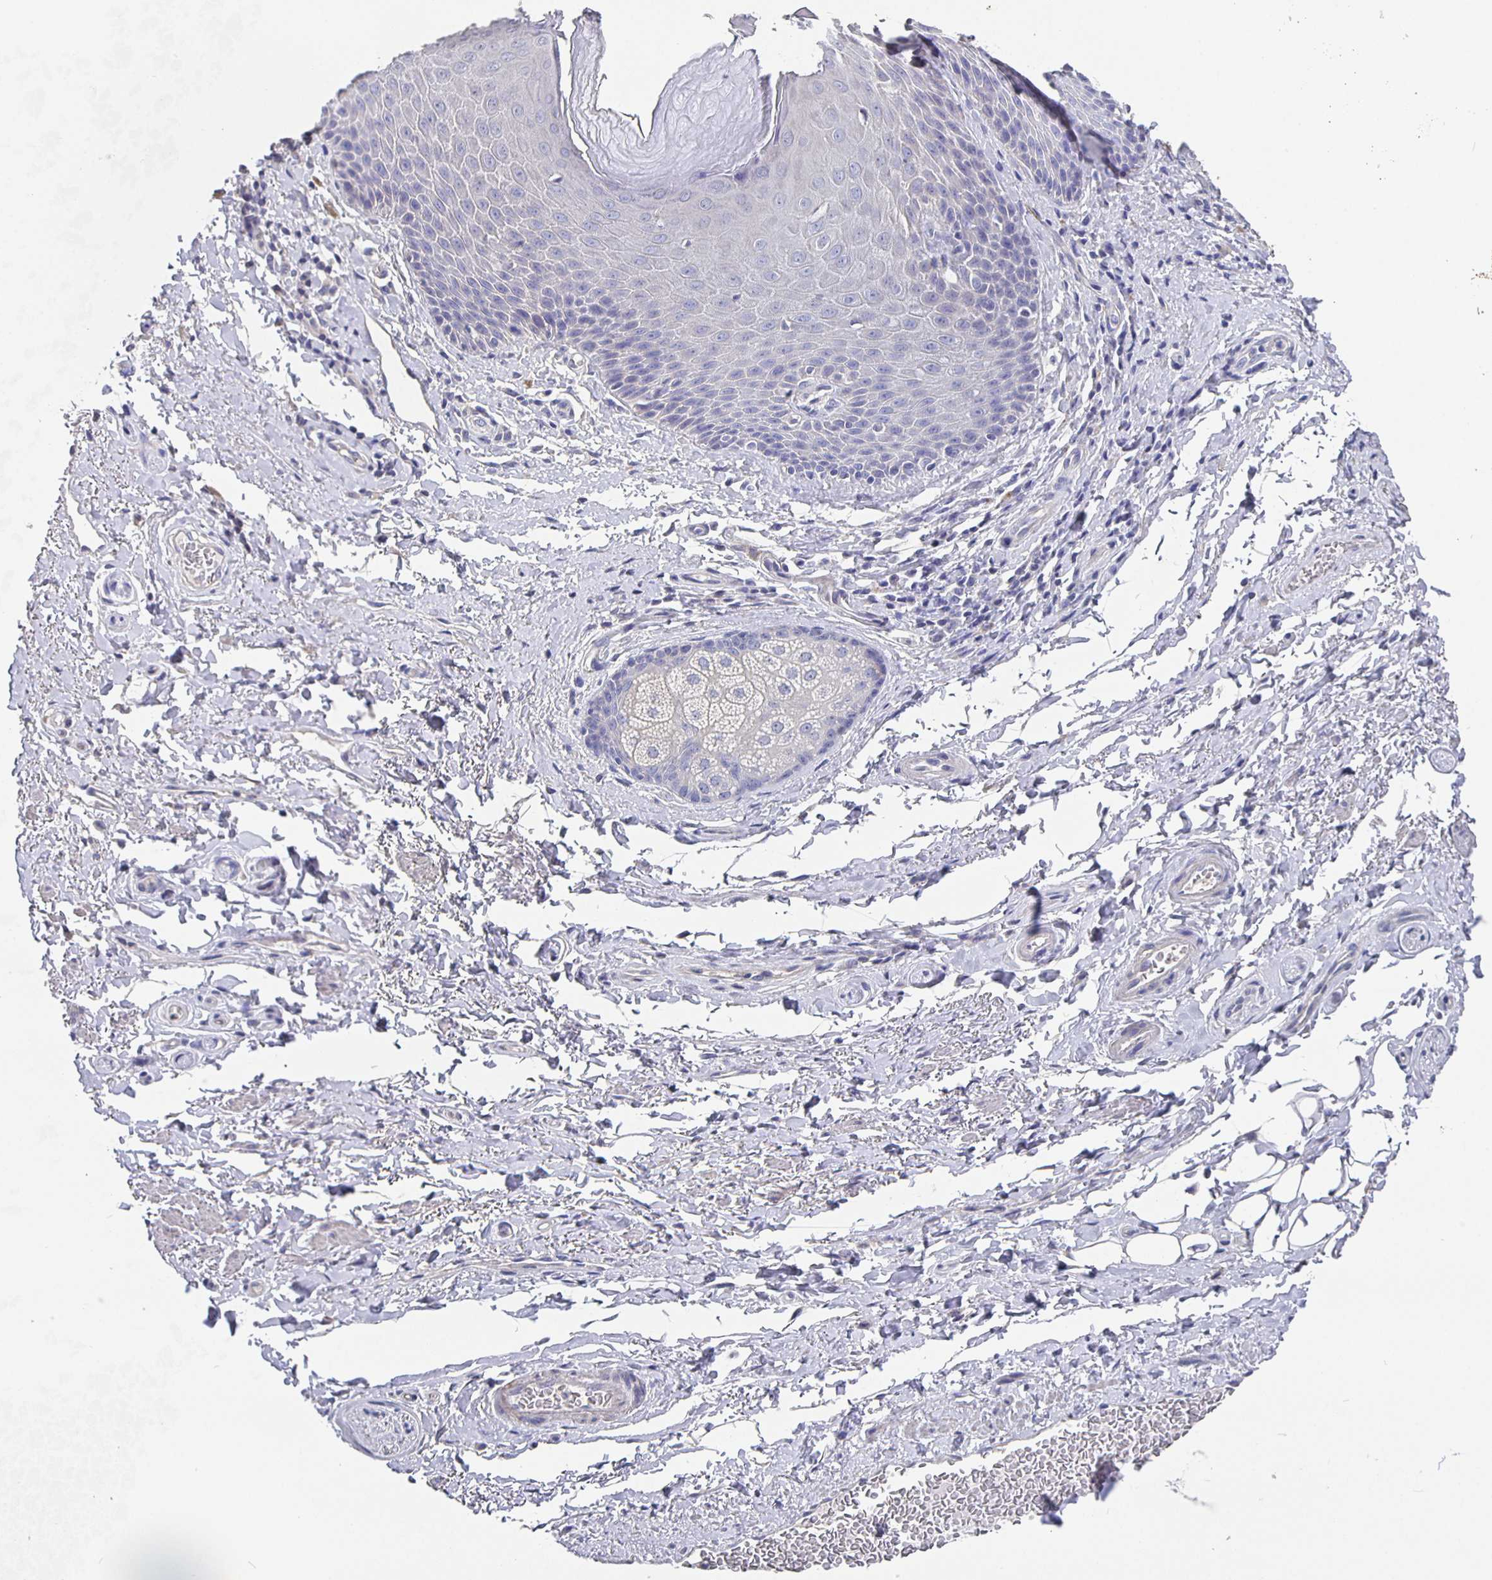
{"staining": {"intensity": "negative", "quantity": "none", "location": "none"}, "tissue": "adipose tissue", "cell_type": "Adipocytes", "image_type": "normal", "snomed": [{"axis": "morphology", "description": "Normal tissue, NOS"}, {"axis": "topography", "description": "Peripheral nerve tissue"}], "caption": "IHC of benign adipose tissue demonstrates no expression in adipocytes.", "gene": "CFAP74", "patient": {"sex": "male", "age": 51}}